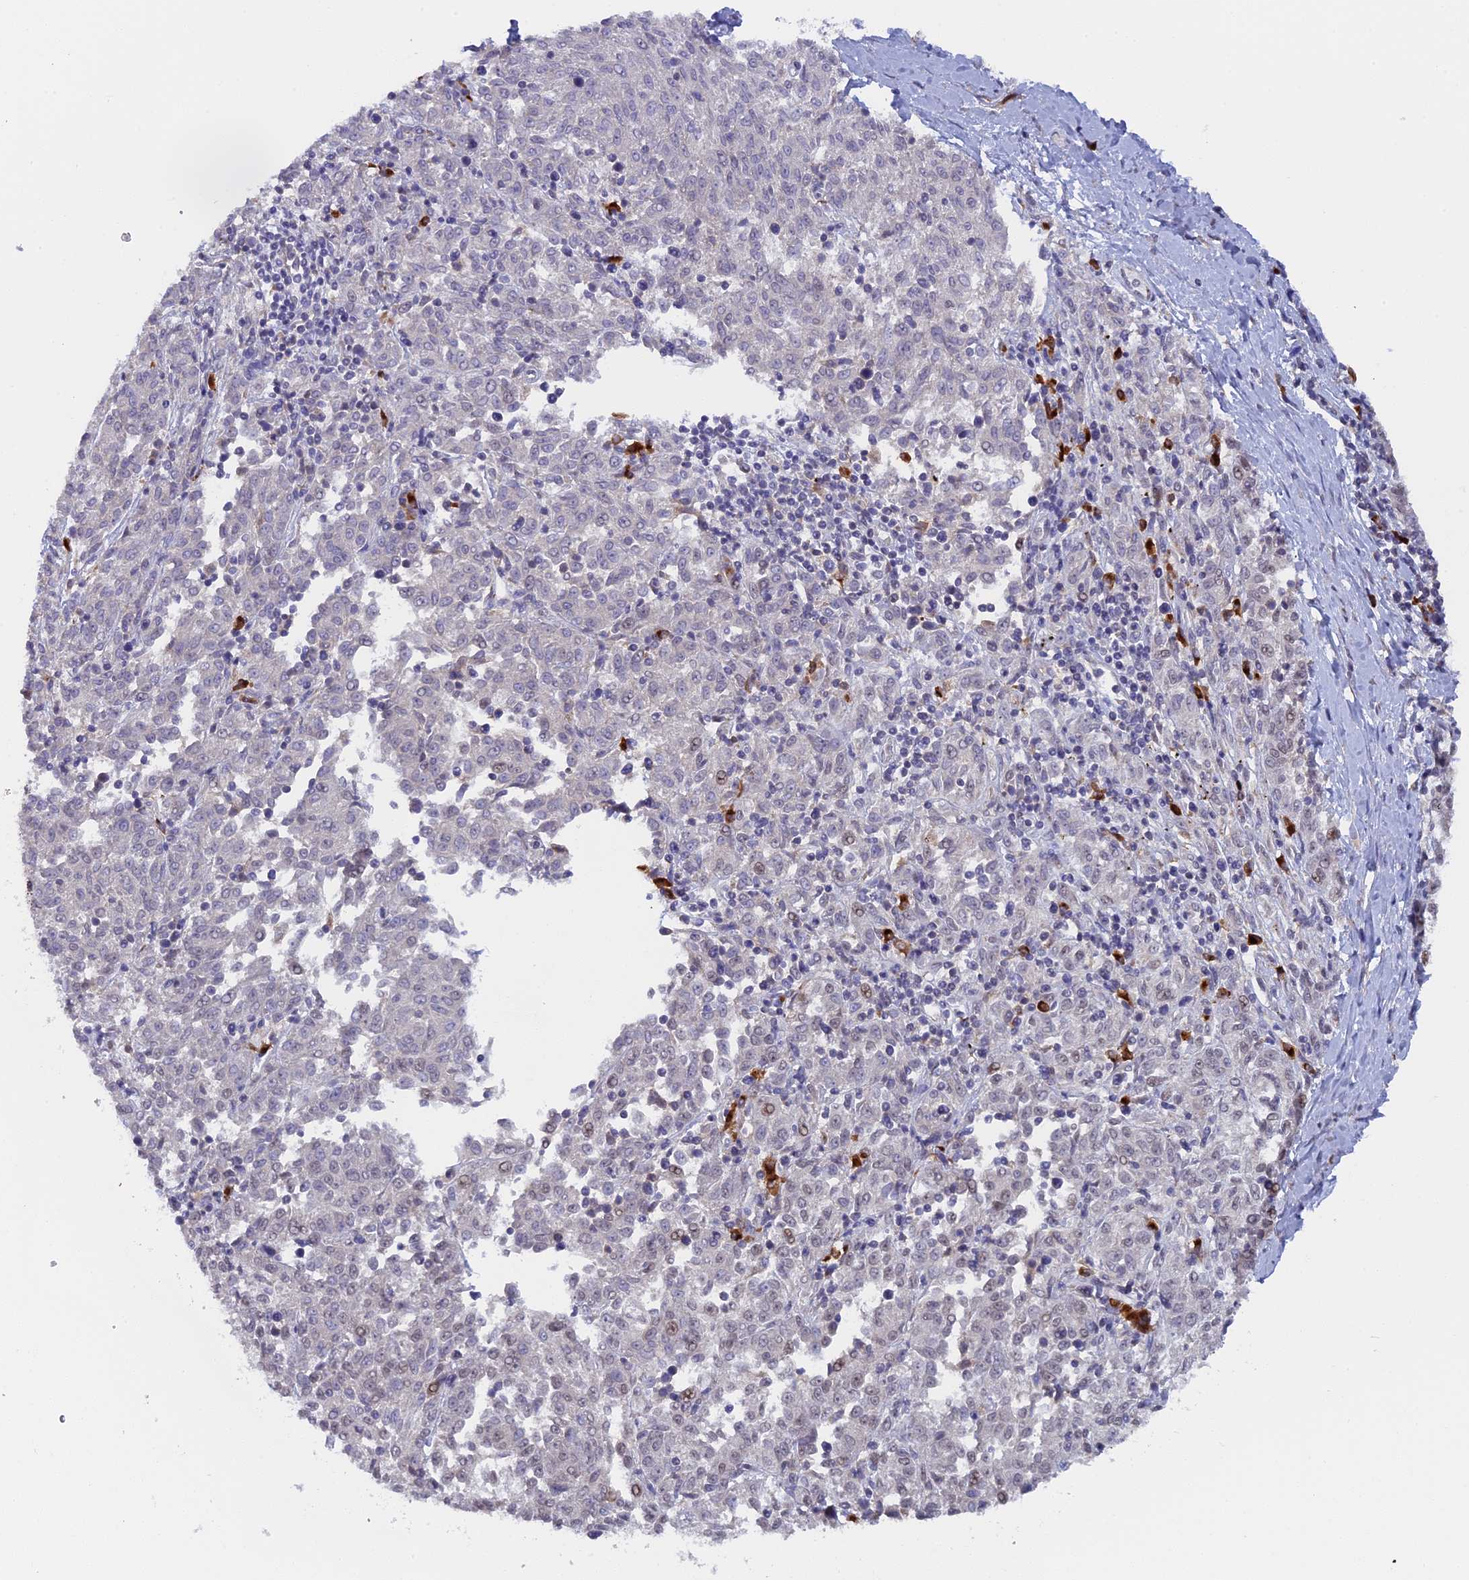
{"staining": {"intensity": "weak", "quantity": "<25%", "location": "nuclear"}, "tissue": "melanoma", "cell_type": "Tumor cells", "image_type": "cancer", "snomed": [{"axis": "morphology", "description": "Malignant melanoma, NOS"}, {"axis": "topography", "description": "Skin"}], "caption": "An IHC image of melanoma is shown. There is no staining in tumor cells of melanoma.", "gene": "SNX17", "patient": {"sex": "female", "age": 72}}